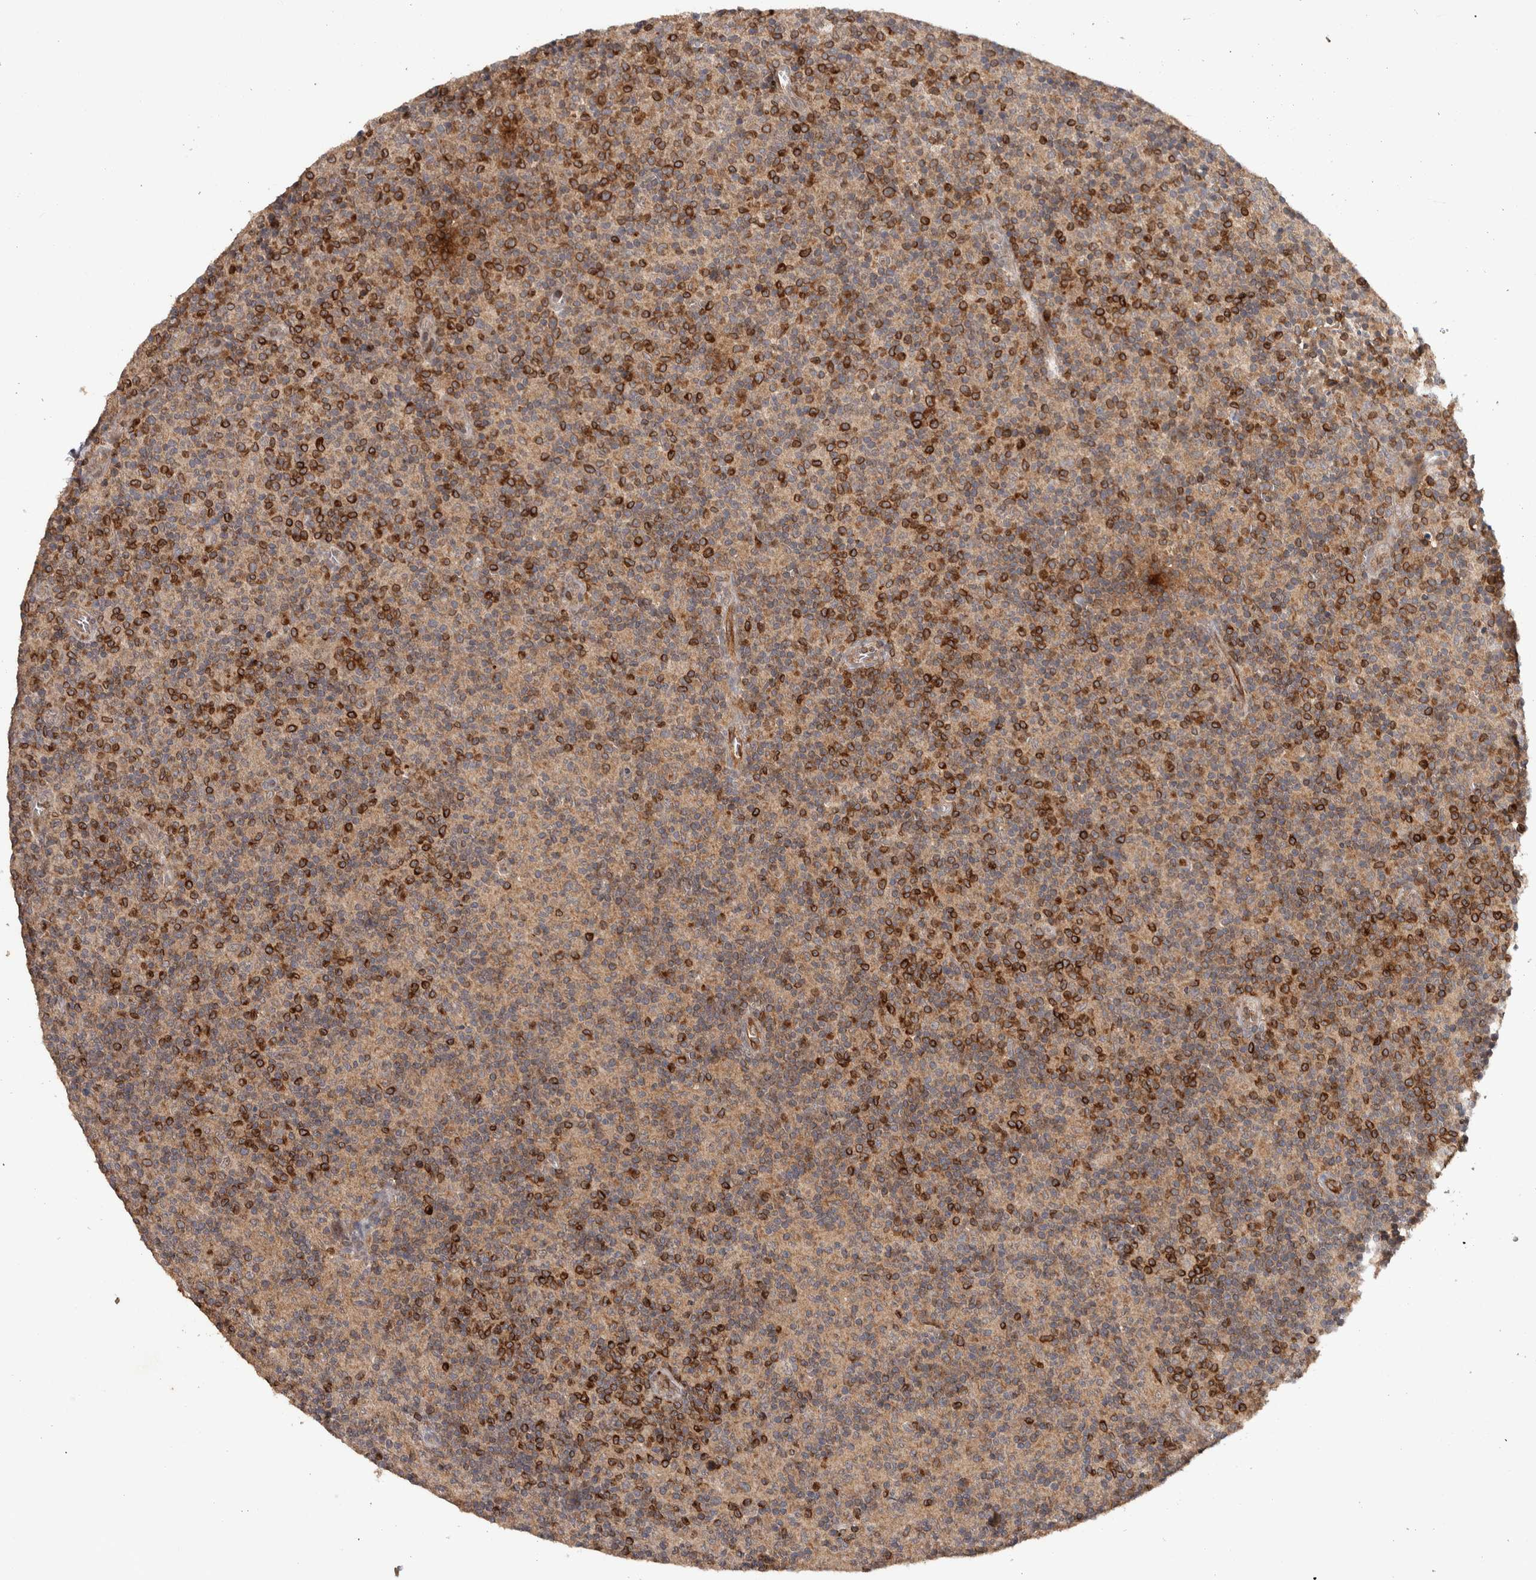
{"staining": {"intensity": "weak", "quantity": ">75%", "location": "cytoplasmic/membranous"}, "tissue": "lymph node", "cell_type": "Germinal center cells", "image_type": "normal", "snomed": [{"axis": "morphology", "description": "Normal tissue, NOS"}, {"axis": "morphology", "description": "Inflammation, NOS"}, {"axis": "topography", "description": "Lymph node"}], "caption": "Weak cytoplasmic/membranous staining for a protein is identified in approximately >75% of germinal center cells of unremarkable lymph node using immunohistochemistry.", "gene": "HMOX2", "patient": {"sex": "male", "age": 55}}